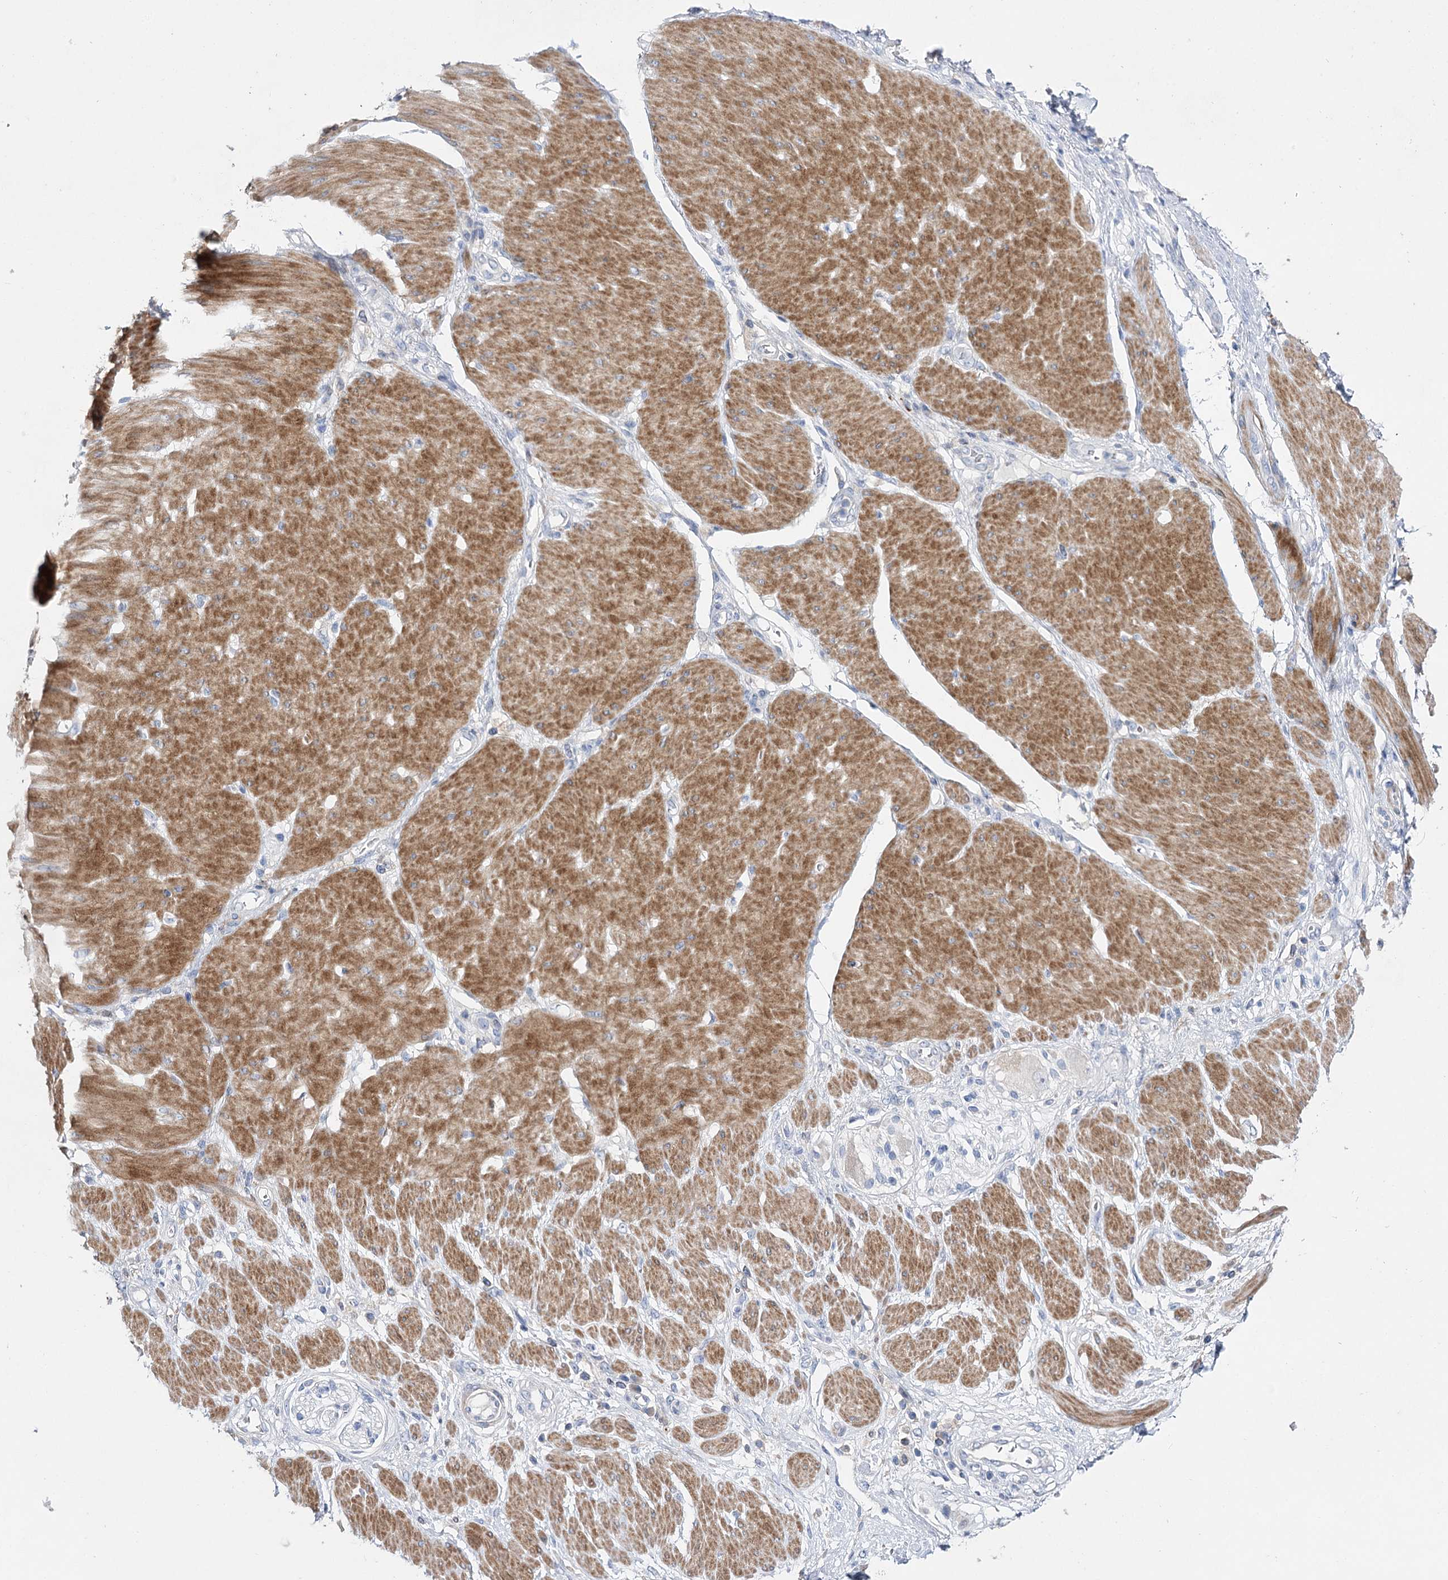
{"staining": {"intensity": "negative", "quantity": "none", "location": "none"}, "tissue": "stomach cancer", "cell_type": "Tumor cells", "image_type": "cancer", "snomed": [{"axis": "morphology", "description": "Normal tissue, NOS"}, {"axis": "morphology", "description": "Adenocarcinoma, NOS"}, {"axis": "topography", "description": "Stomach, upper"}, {"axis": "topography", "description": "Stomach"}], "caption": "A histopathology image of human stomach cancer (adenocarcinoma) is negative for staining in tumor cells.", "gene": "NRAP", "patient": {"sex": "female", "age": 65}}